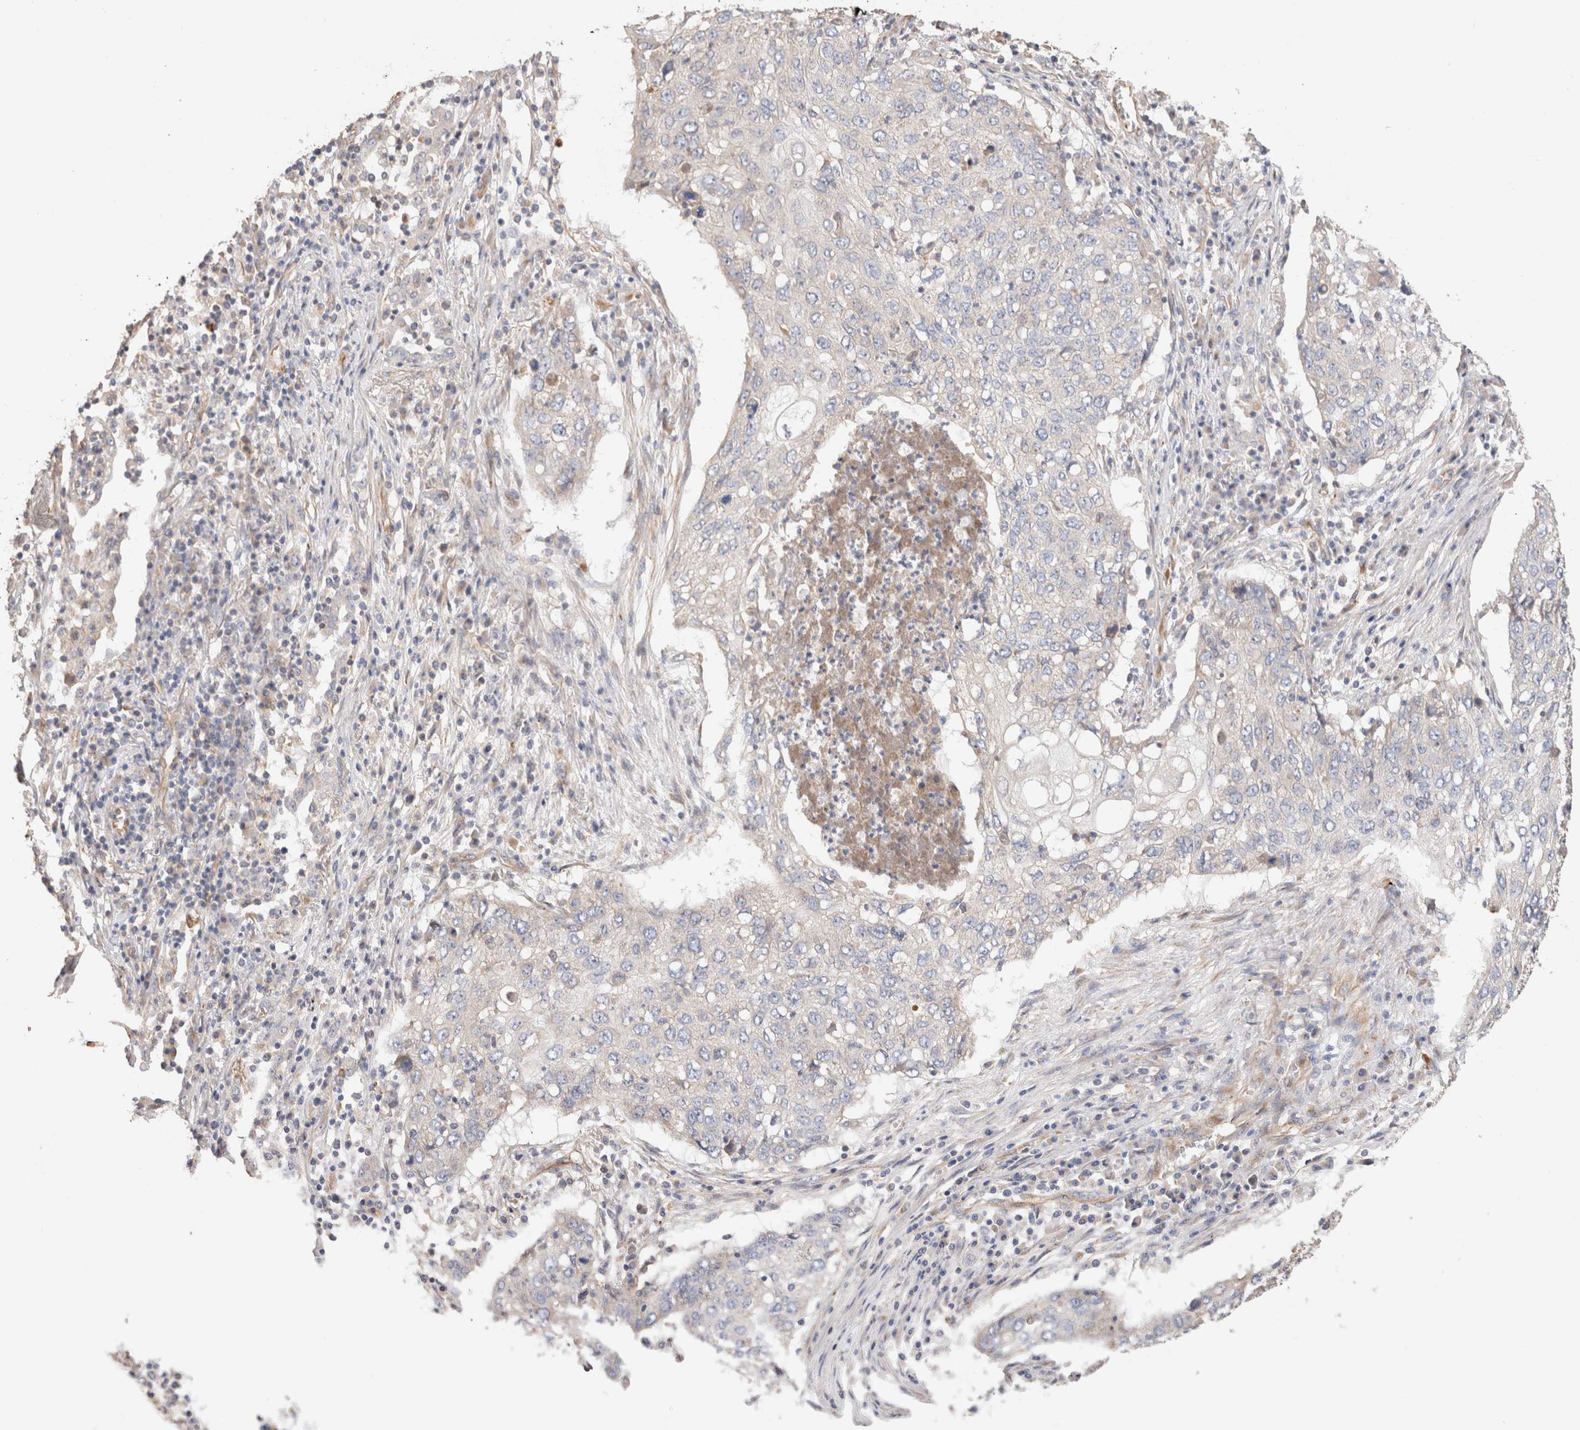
{"staining": {"intensity": "negative", "quantity": "none", "location": "none"}, "tissue": "lung cancer", "cell_type": "Tumor cells", "image_type": "cancer", "snomed": [{"axis": "morphology", "description": "Squamous cell carcinoma, NOS"}, {"axis": "topography", "description": "Lung"}], "caption": "The immunohistochemistry histopathology image has no significant expression in tumor cells of squamous cell carcinoma (lung) tissue.", "gene": "PROS1", "patient": {"sex": "female", "age": 63}}